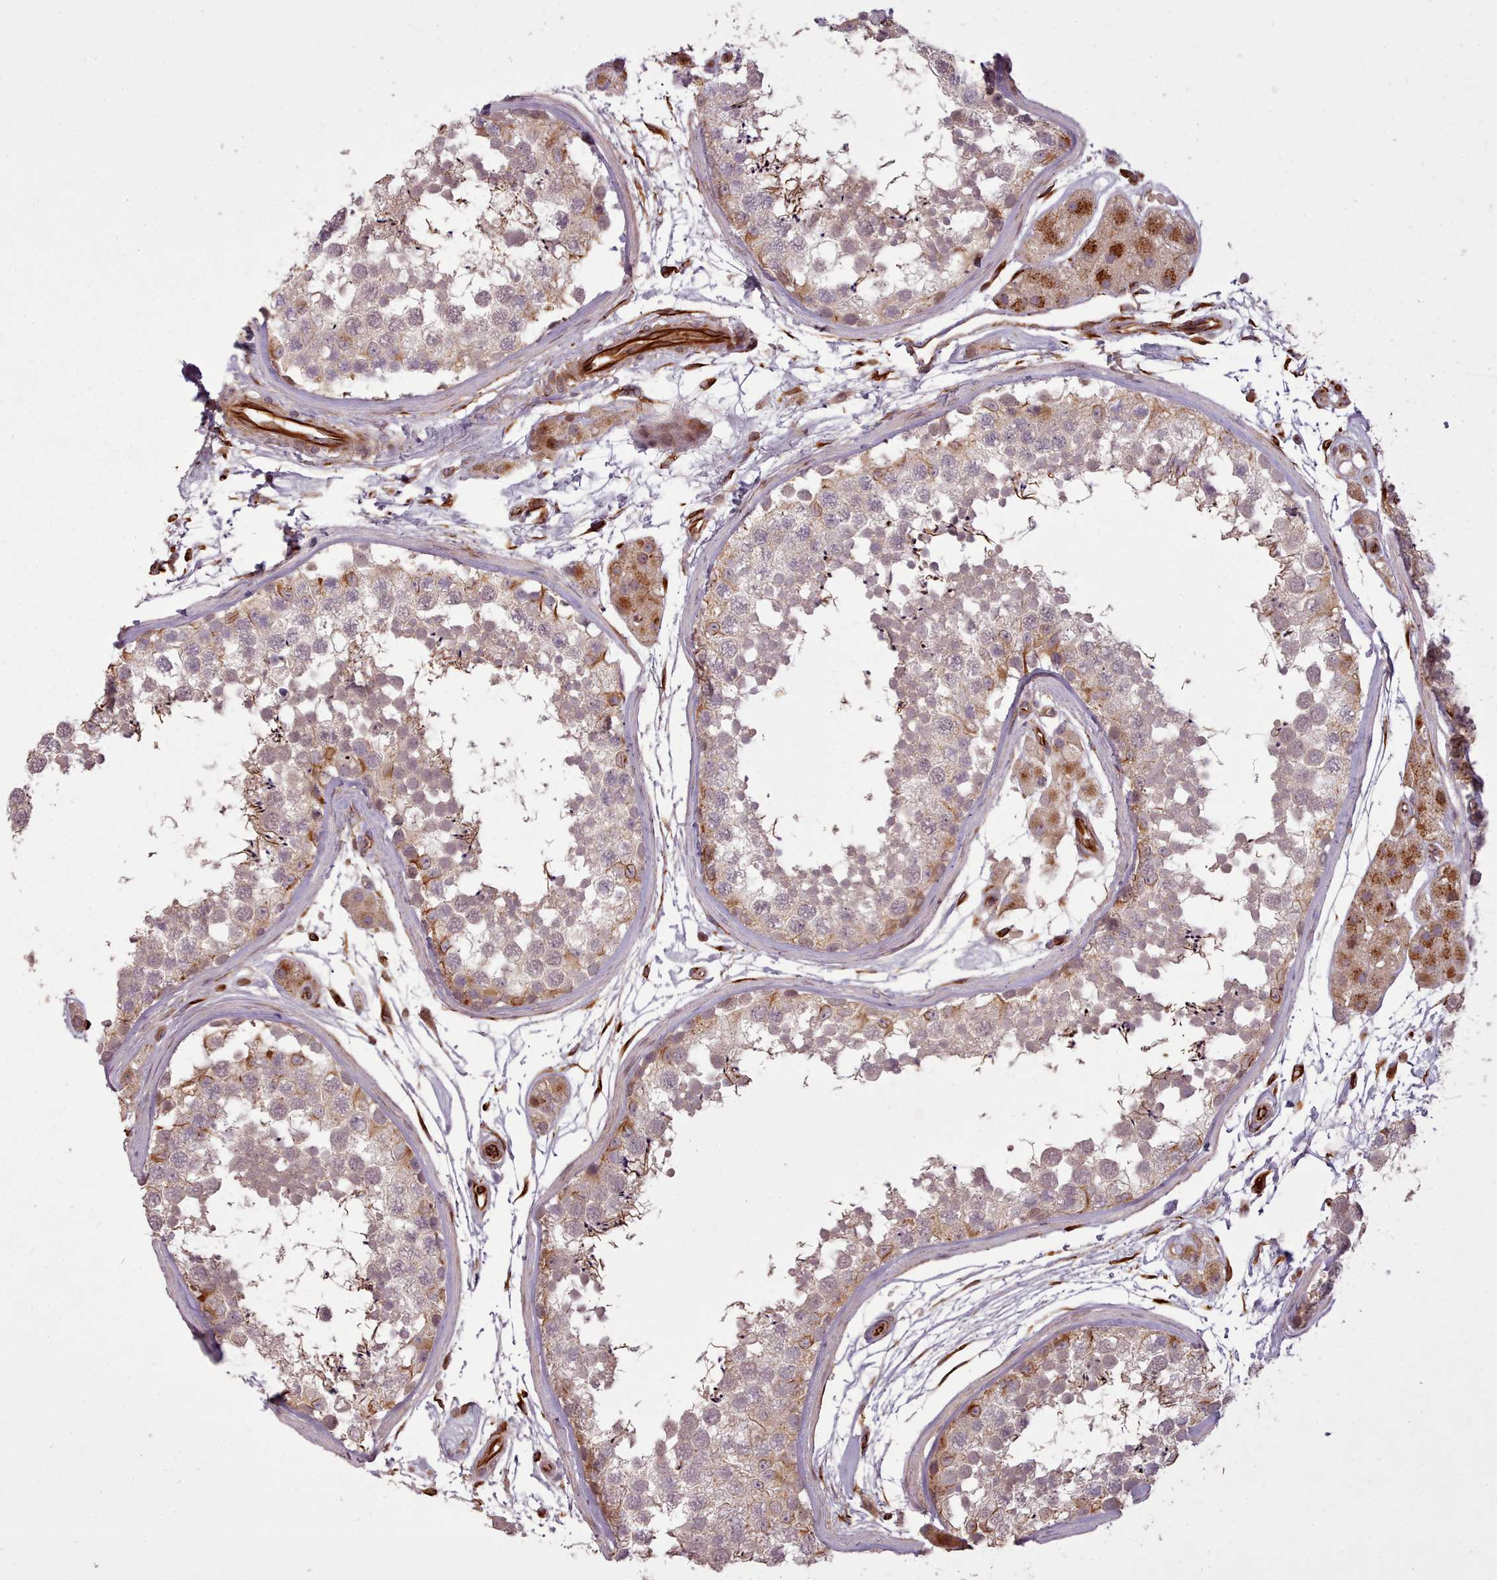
{"staining": {"intensity": "weak", "quantity": "25%-75%", "location": "cytoplasmic/membranous"}, "tissue": "testis", "cell_type": "Cells in seminiferous ducts", "image_type": "normal", "snomed": [{"axis": "morphology", "description": "Normal tissue, NOS"}, {"axis": "topography", "description": "Testis"}], "caption": "Immunohistochemistry (DAB) staining of unremarkable human testis shows weak cytoplasmic/membranous protein expression in approximately 25%-75% of cells in seminiferous ducts. (DAB (3,3'-diaminobenzidine) = brown stain, brightfield microscopy at high magnification).", "gene": "GBGT1", "patient": {"sex": "male", "age": 56}}